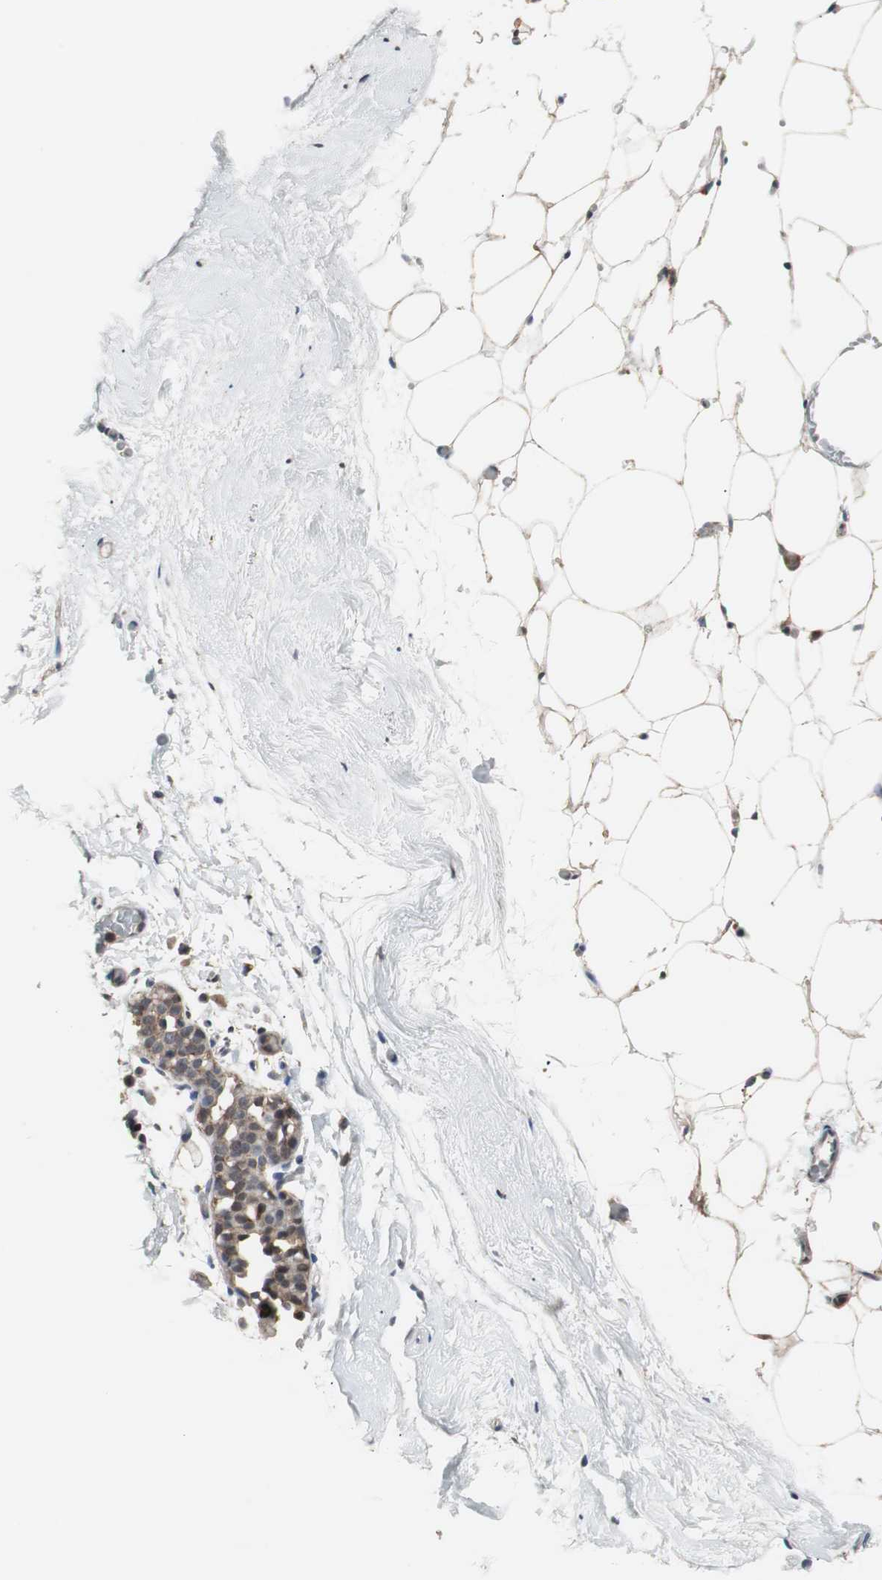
{"staining": {"intensity": "weak", "quantity": "25%-75%", "location": "cytoplasmic/membranous"}, "tissue": "breast", "cell_type": "Adipocytes", "image_type": "normal", "snomed": [{"axis": "morphology", "description": "Normal tissue, NOS"}, {"axis": "topography", "description": "Breast"}], "caption": "Breast stained for a protein (brown) exhibits weak cytoplasmic/membranous positive expression in approximately 25%-75% of adipocytes.", "gene": "ZSCAN22", "patient": {"sex": "female", "age": 75}}